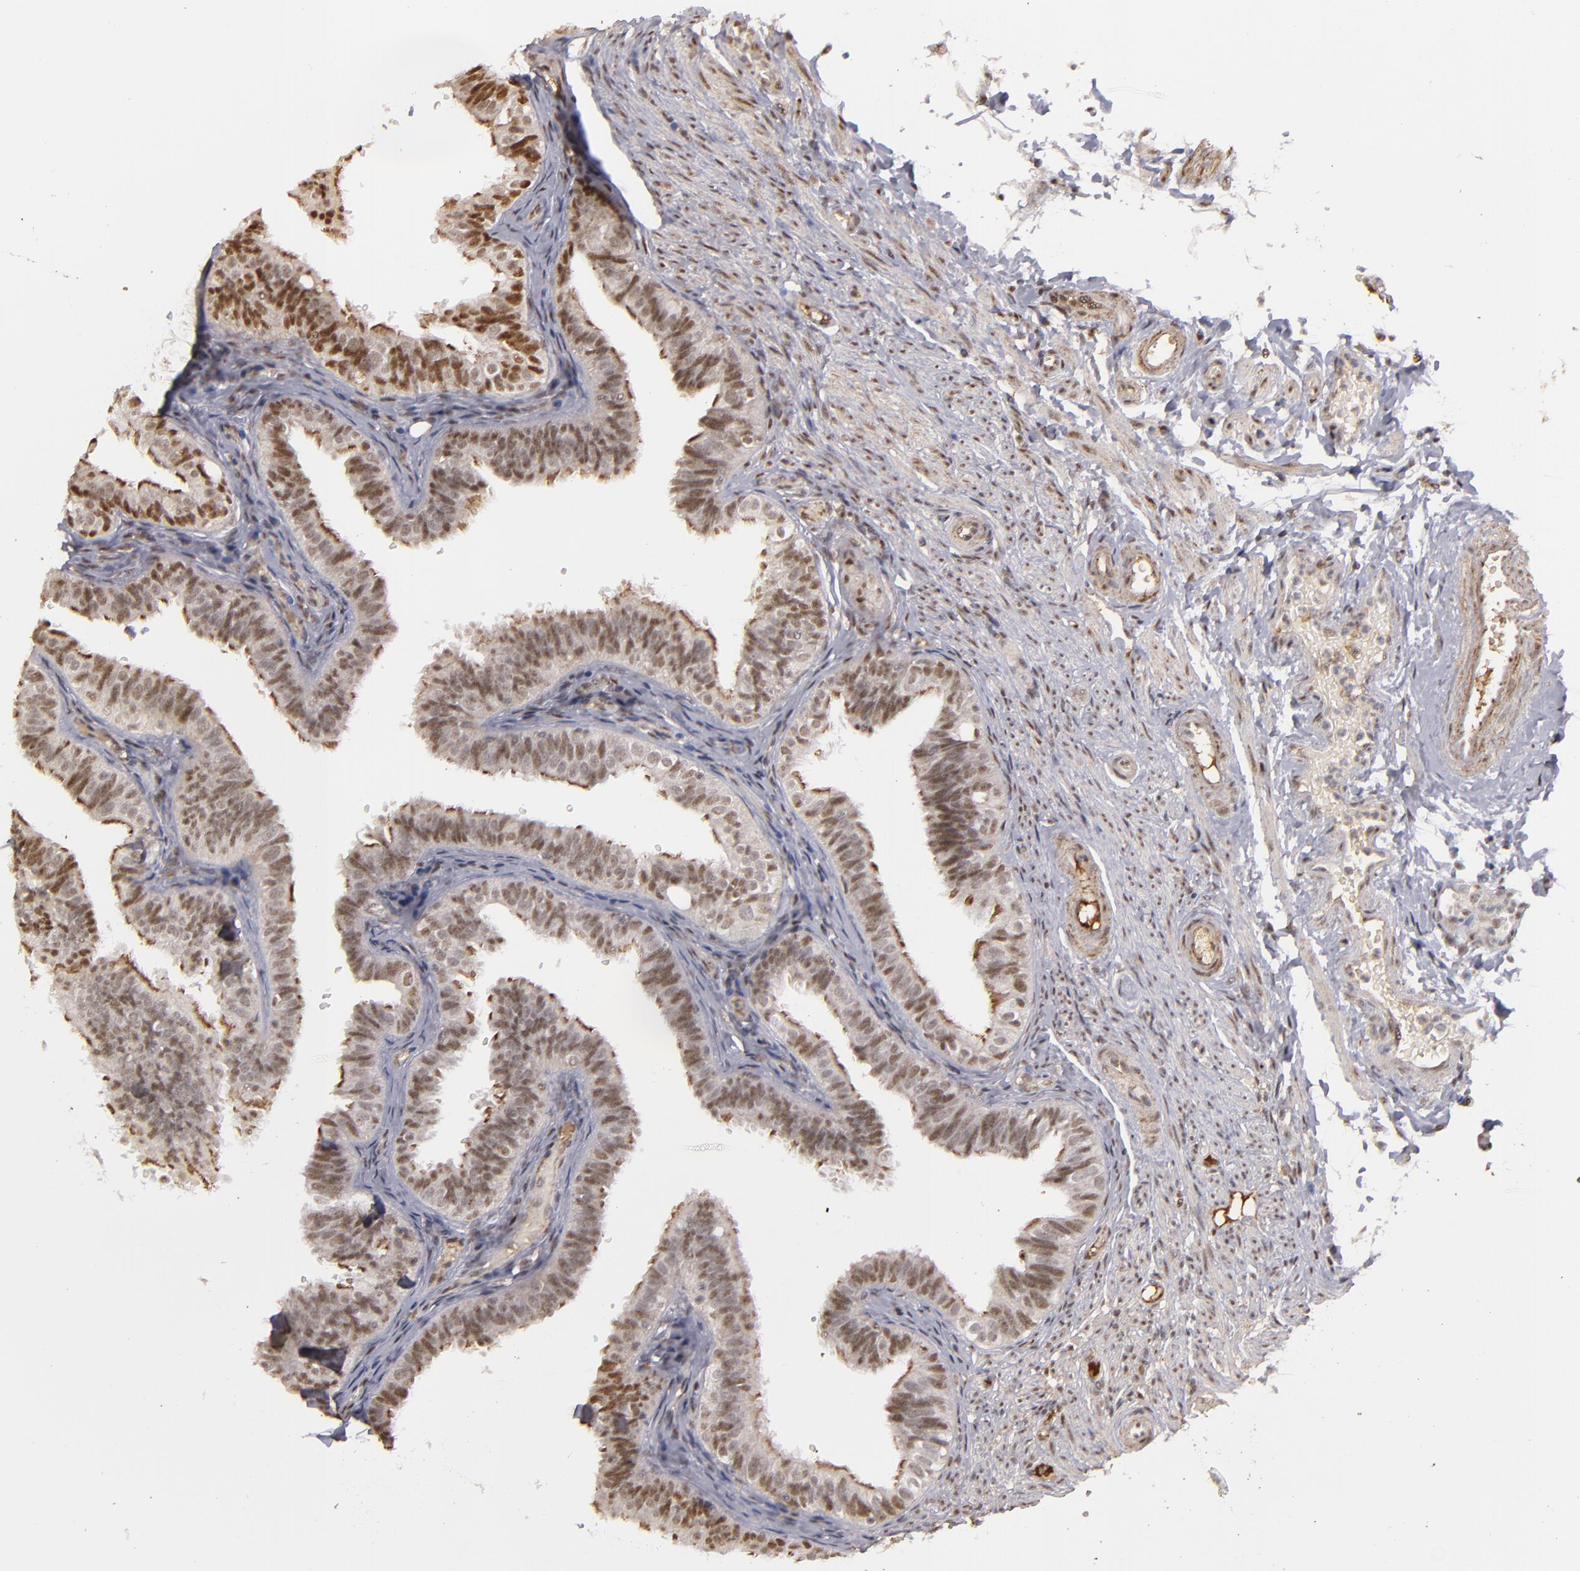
{"staining": {"intensity": "moderate", "quantity": "25%-75%", "location": "nuclear"}, "tissue": "fallopian tube", "cell_type": "Glandular cells", "image_type": "normal", "snomed": [{"axis": "morphology", "description": "Normal tissue, NOS"}, {"axis": "morphology", "description": "Dermoid, NOS"}, {"axis": "topography", "description": "Fallopian tube"}], "caption": "The photomicrograph shows immunohistochemical staining of benign fallopian tube. There is moderate nuclear positivity is present in approximately 25%-75% of glandular cells.", "gene": "ZNF234", "patient": {"sex": "female", "age": 33}}